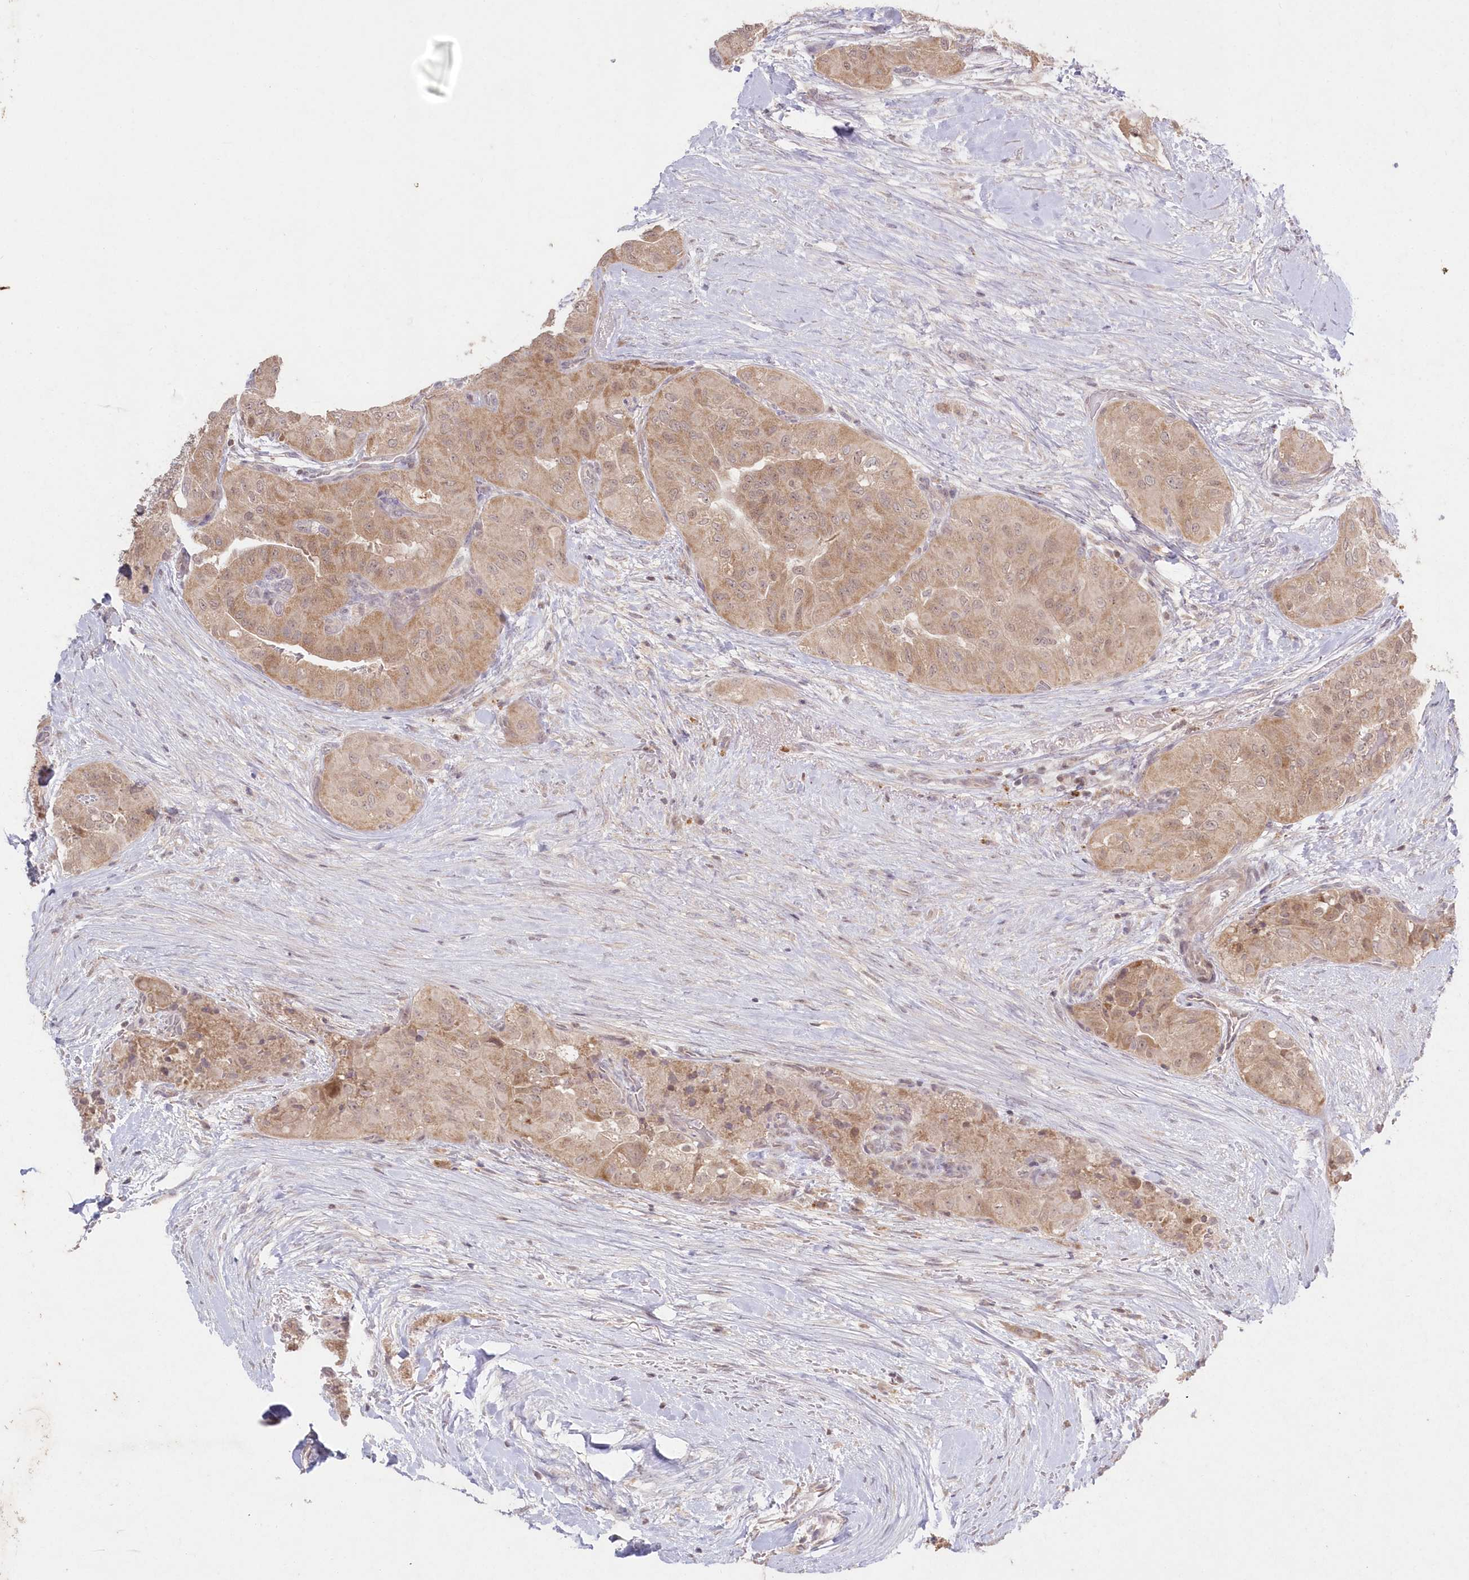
{"staining": {"intensity": "weak", "quantity": ">75%", "location": "cytoplasmic/membranous,nuclear"}, "tissue": "thyroid cancer", "cell_type": "Tumor cells", "image_type": "cancer", "snomed": [{"axis": "morphology", "description": "Papillary adenocarcinoma, NOS"}, {"axis": "topography", "description": "Thyroid gland"}], "caption": "Brown immunohistochemical staining in papillary adenocarcinoma (thyroid) shows weak cytoplasmic/membranous and nuclear staining in about >75% of tumor cells.", "gene": "ASCC1", "patient": {"sex": "female", "age": 59}}